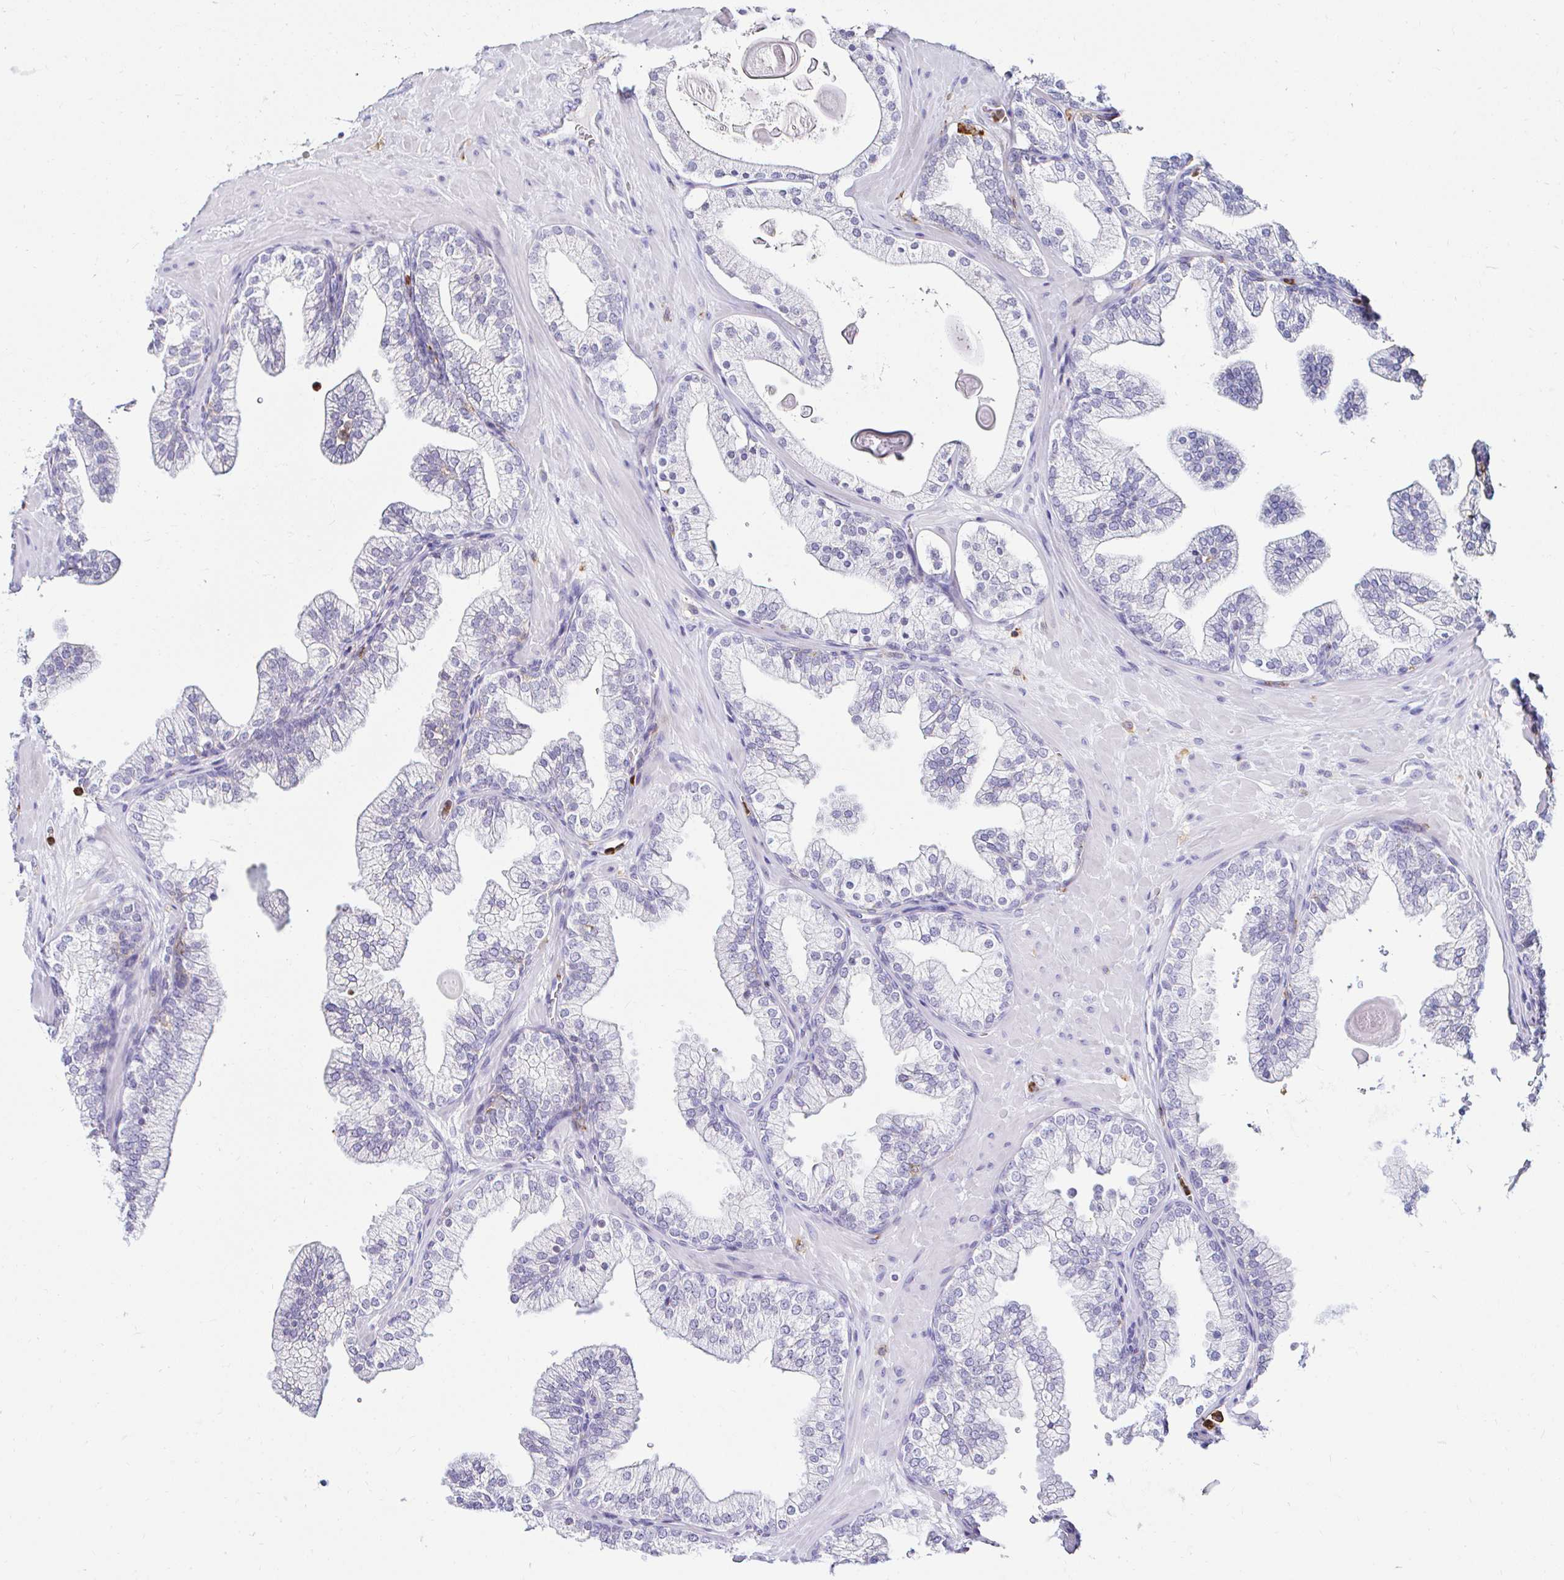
{"staining": {"intensity": "negative", "quantity": "none", "location": "none"}, "tissue": "prostate", "cell_type": "Glandular cells", "image_type": "normal", "snomed": [{"axis": "morphology", "description": "Normal tissue, NOS"}, {"axis": "topography", "description": "Prostate"}, {"axis": "topography", "description": "Peripheral nerve tissue"}], "caption": "Human prostate stained for a protein using IHC shows no expression in glandular cells.", "gene": "CYBB", "patient": {"sex": "male", "age": 61}}